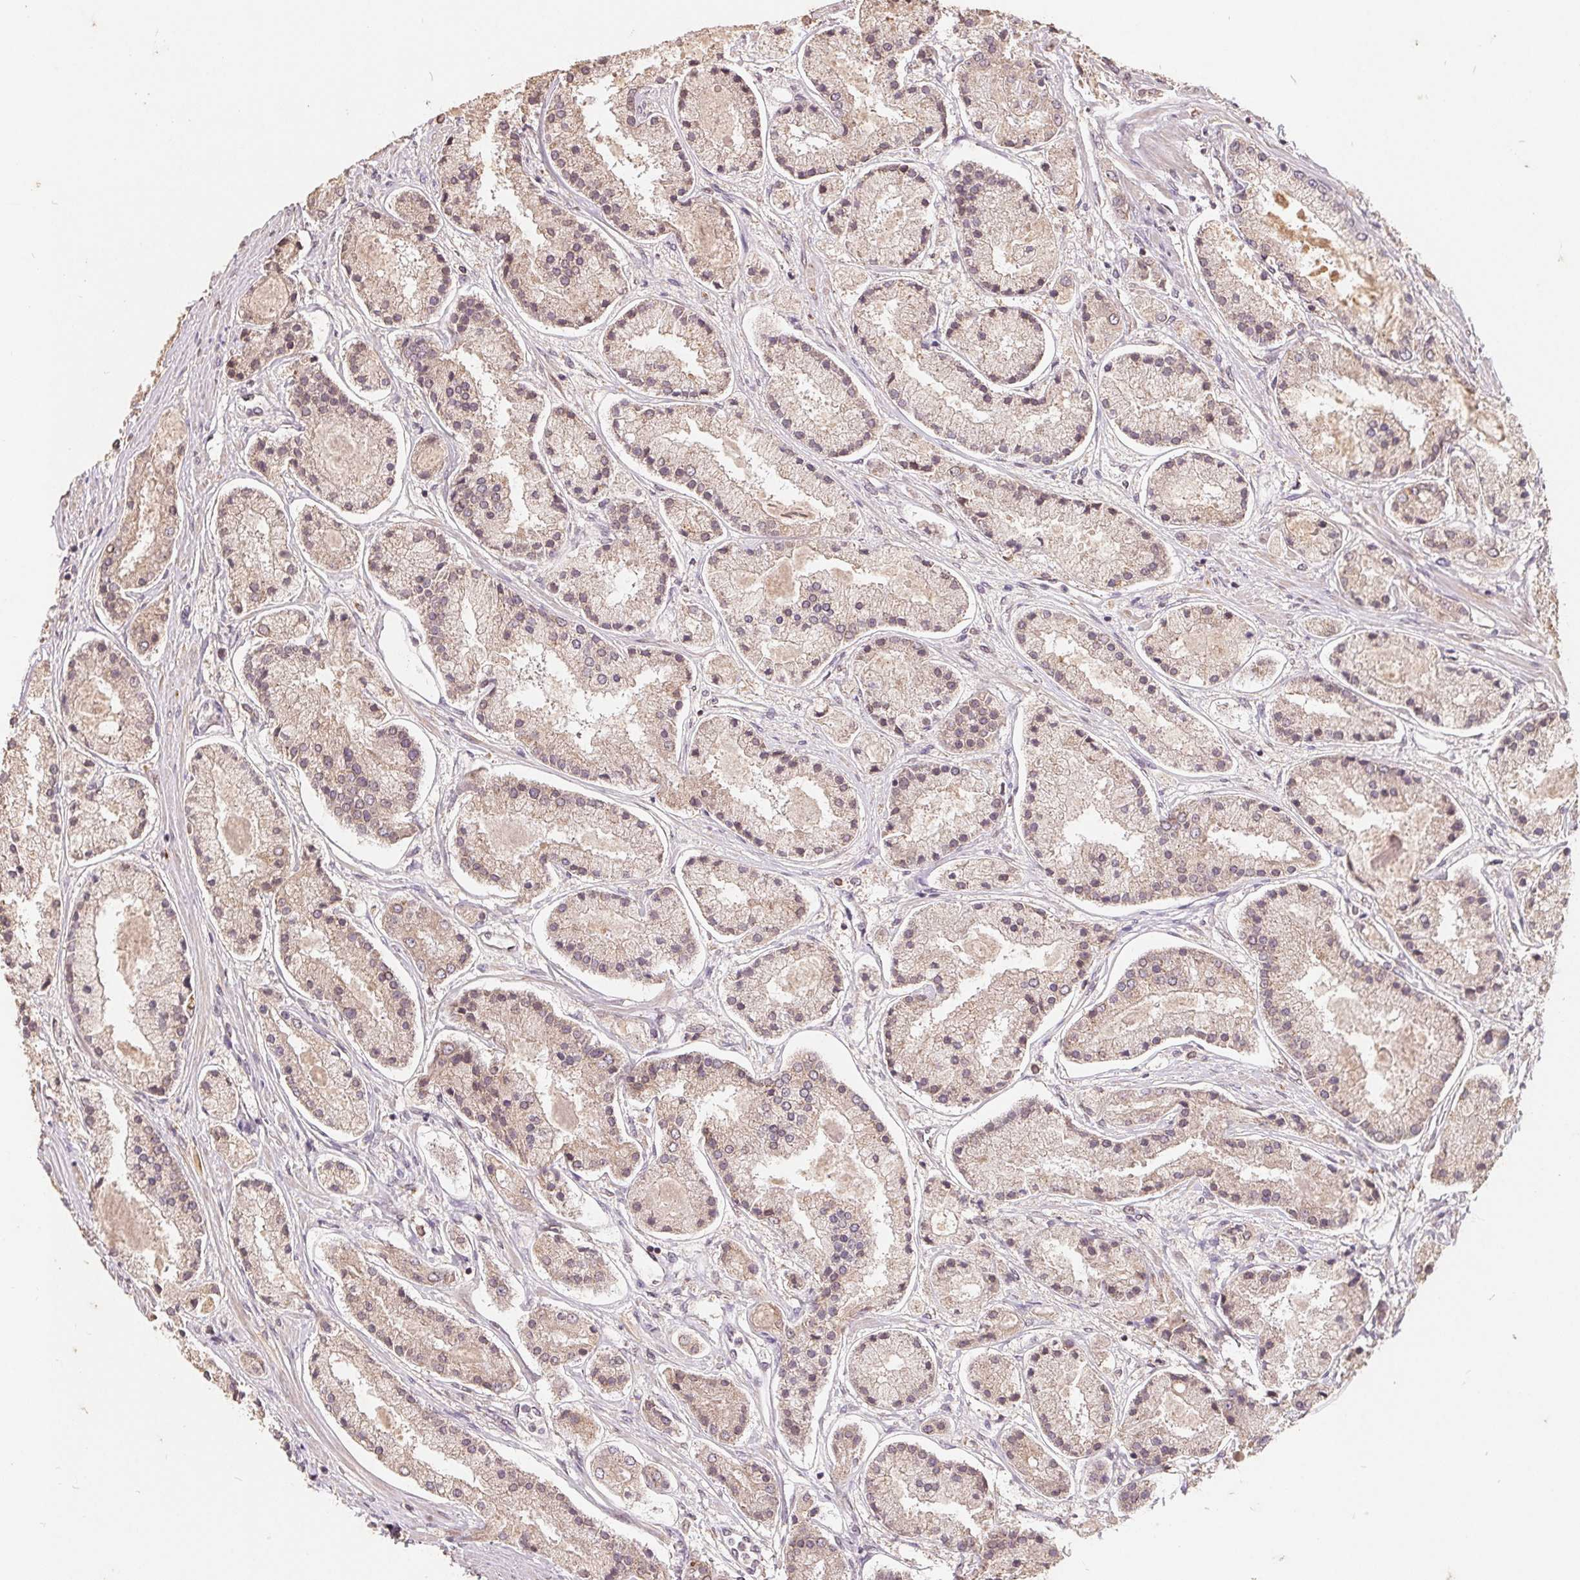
{"staining": {"intensity": "weak", "quantity": "25%-75%", "location": "cytoplasmic/membranous,nuclear"}, "tissue": "prostate cancer", "cell_type": "Tumor cells", "image_type": "cancer", "snomed": [{"axis": "morphology", "description": "Adenocarcinoma, High grade"}, {"axis": "topography", "description": "Prostate"}], "caption": "Prostate high-grade adenocarcinoma was stained to show a protein in brown. There is low levels of weak cytoplasmic/membranous and nuclear positivity in about 25%-75% of tumor cells.", "gene": "CDIPT", "patient": {"sex": "male", "age": 67}}